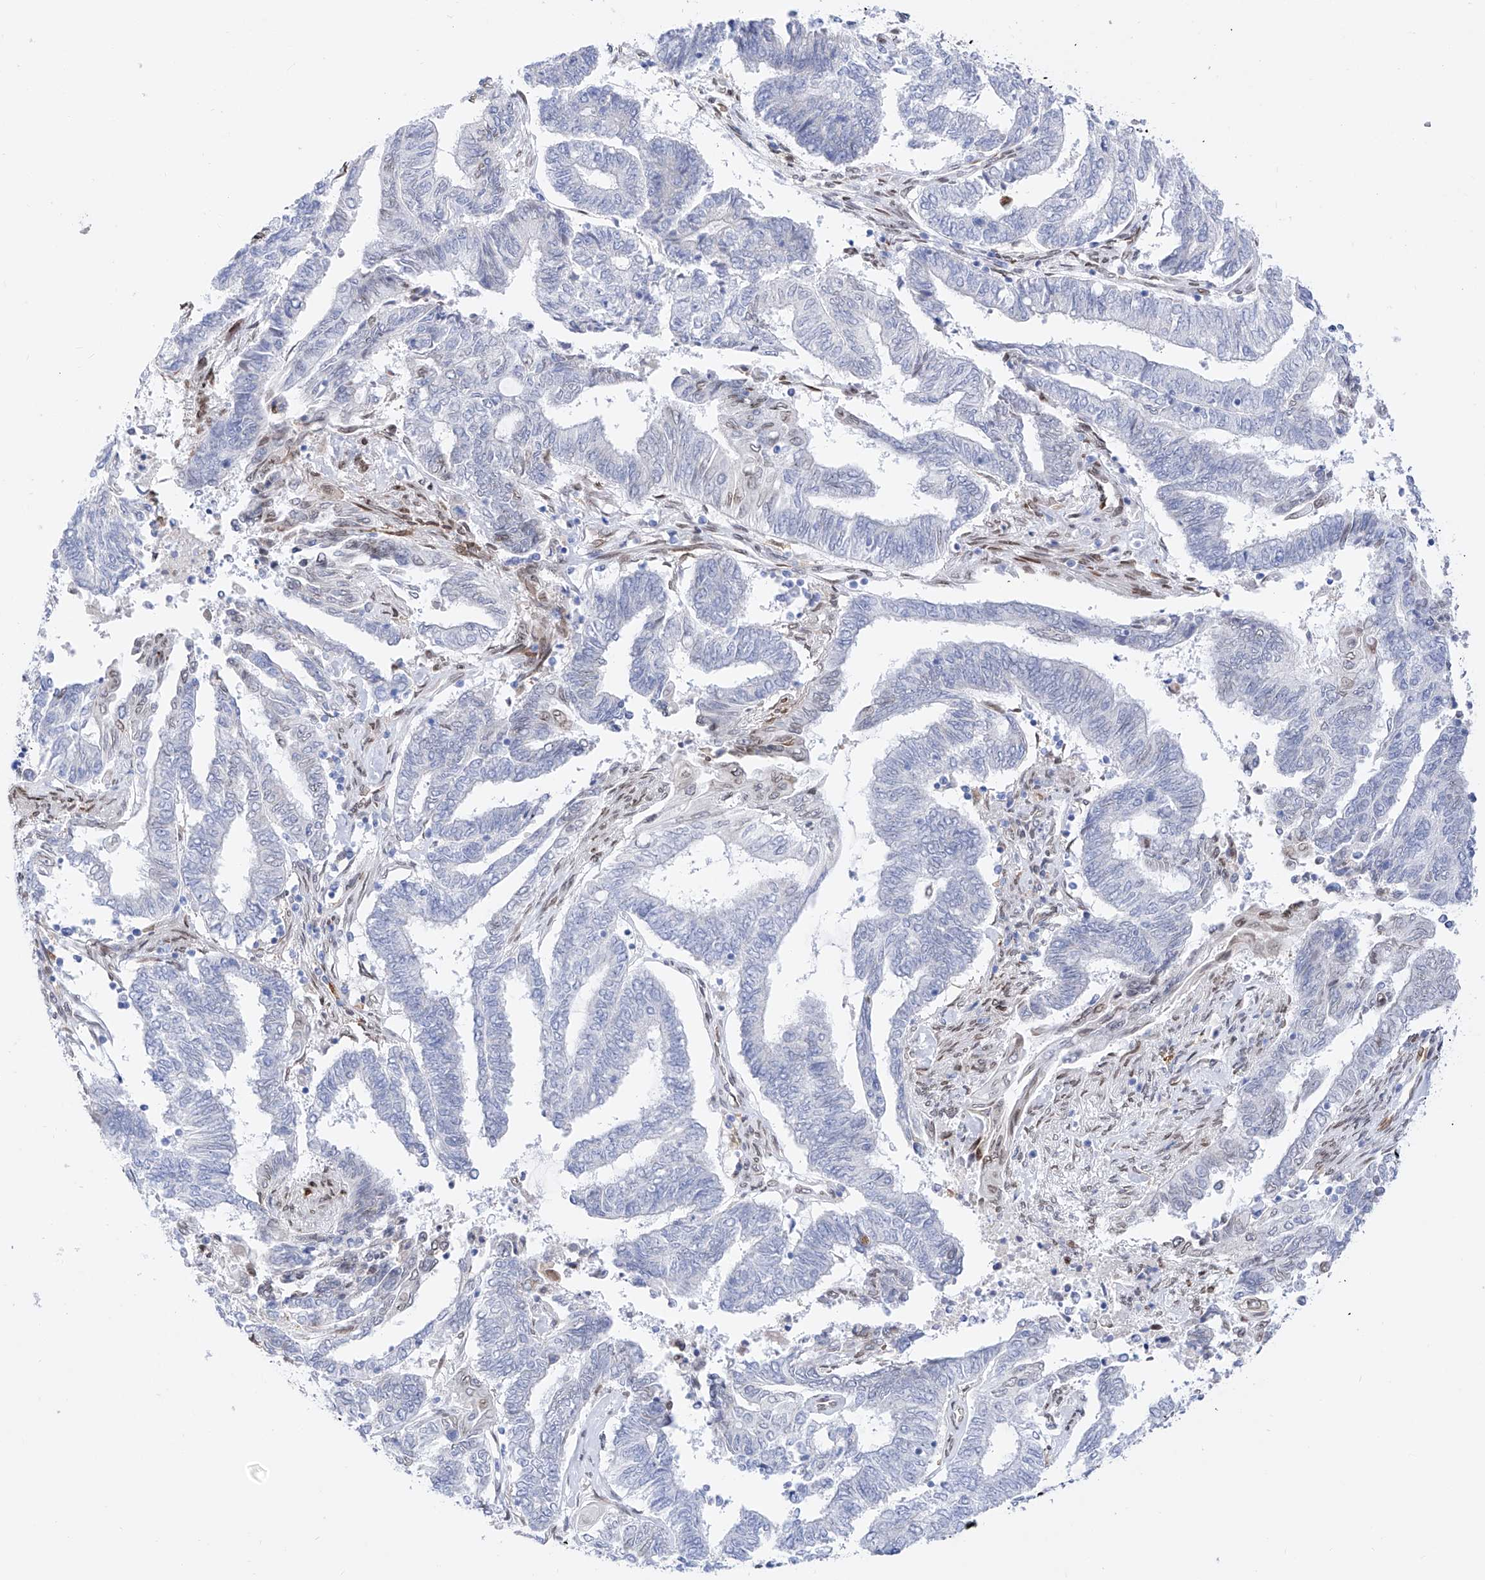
{"staining": {"intensity": "negative", "quantity": "none", "location": "none"}, "tissue": "endometrial cancer", "cell_type": "Tumor cells", "image_type": "cancer", "snomed": [{"axis": "morphology", "description": "Adenocarcinoma, NOS"}, {"axis": "topography", "description": "Uterus"}, {"axis": "topography", "description": "Endometrium"}], "caption": "A photomicrograph of human endometrial adenocarcinoma is negative for staining in tumor cells.", "gene": "LCLAT1", "patient": {"sex": "female", "age": 70}}